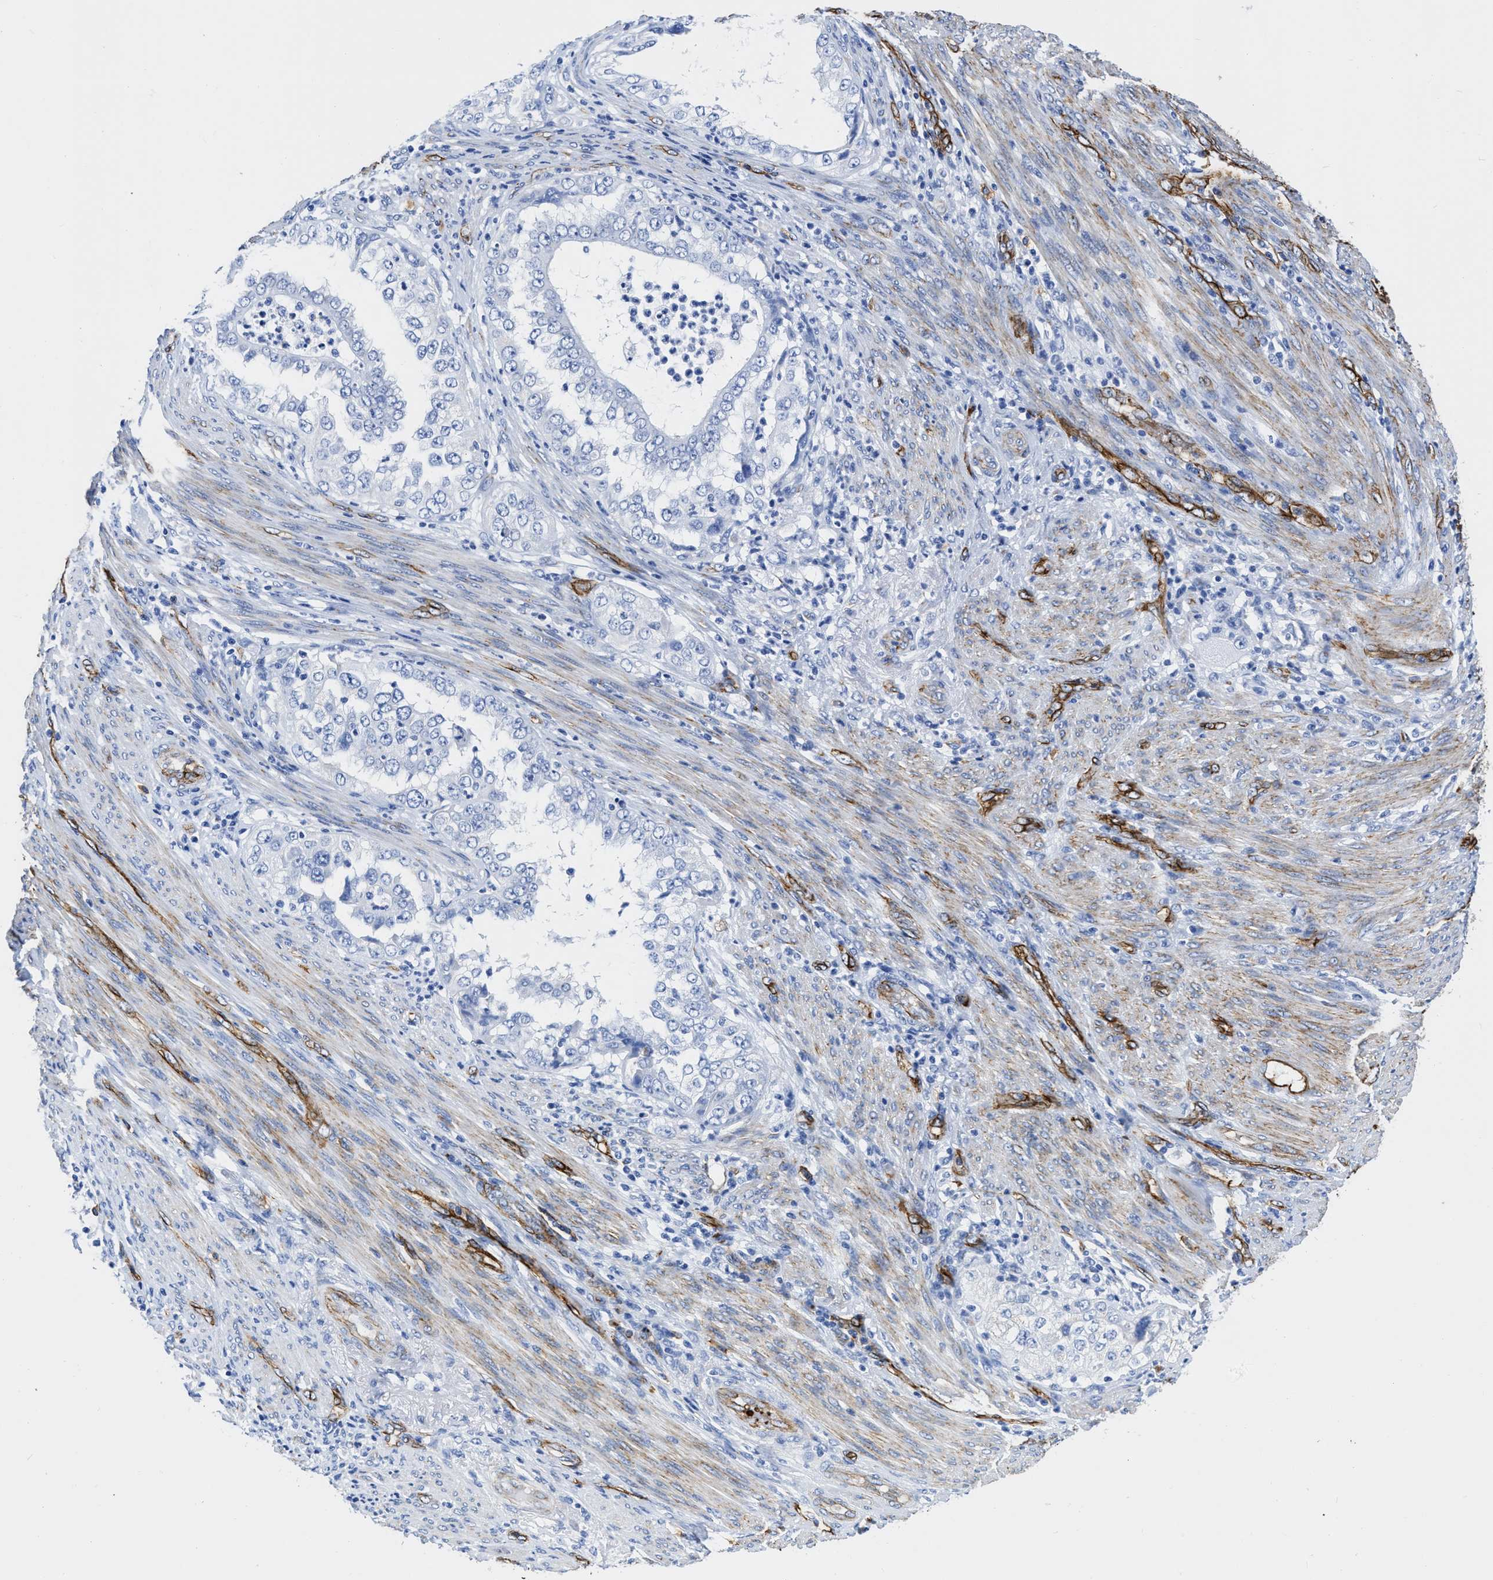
{"staining": {"intensity": "negative", "quantity": "none", "location": "none"}, "tissue": "endometrial cancer", "cell_type": "Tumor cells", "image_type": "cancer", "snomed": [{"axis": "morphology", "description": "Adenocarcinoma, NOS"}, {"axis": "topography", "description": "Endometrium"}], "caption": "This micrograph is of endometrial cancer stained with IHC to label a protein in brown with the nuclei are counter-stained blue. There is no expression in tumor cells.", "gene": "TVP23B", "patient": {"sex": "female", "age": 85}}